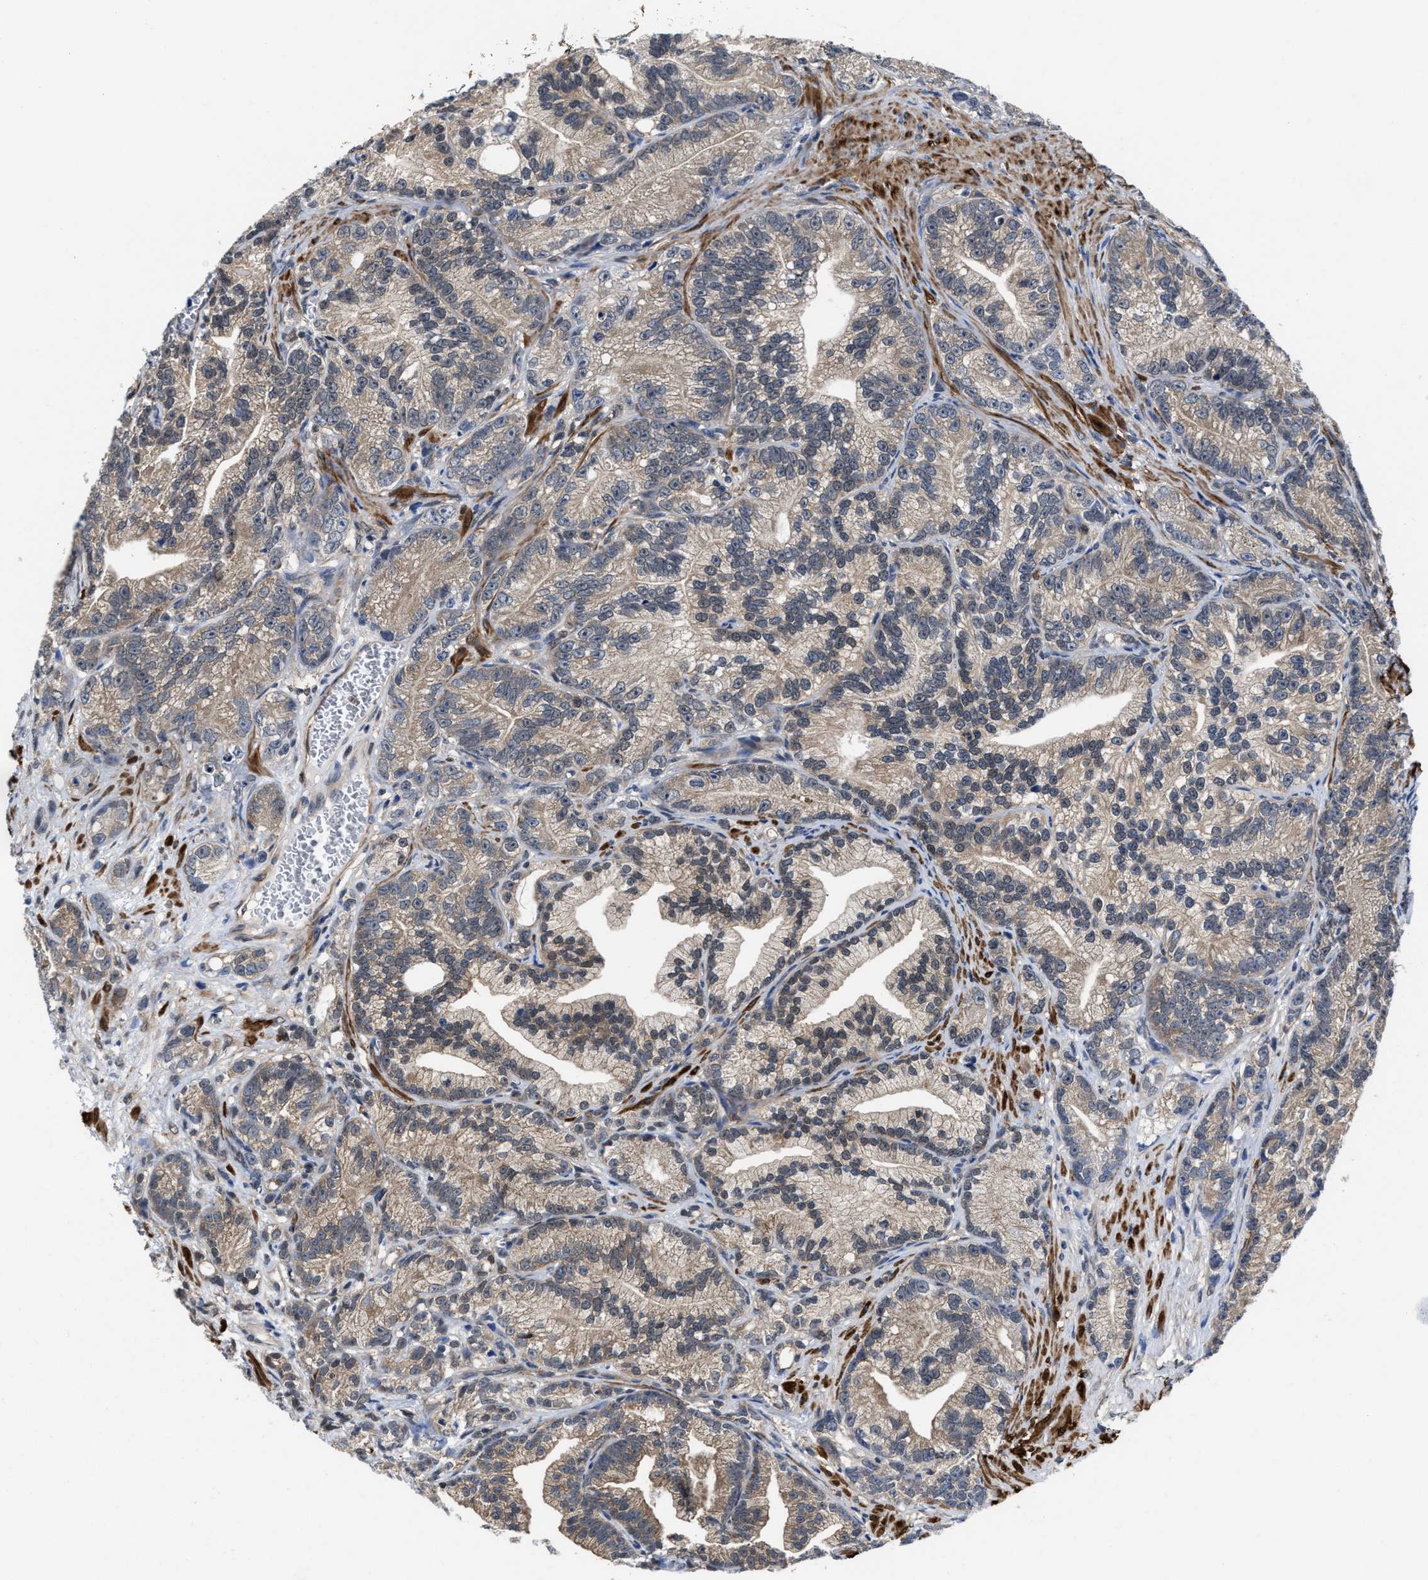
{"staining": {"intensity": "weak", "quantity": ">75%", "location": "cytoplasmic/membranous"}, "tissue": "prostate cancer", "cell_type": "Tumor cells", "image_type": "cancer", "snomed": [{"axis": "morphology", "description": "Adenocarcinoma, Low grade"}, {"axis": "topography", "description": "Prostate"}], "caption": "There is low levels of weak cytoplasmic/membranous positivity in tumor cells of low-grade adenocarcinoma (prostate), as demonstrated by immunohistochemical staining (brown color).", "gene": "KIF12", "patient": {"sex": "male", "age": 89}}